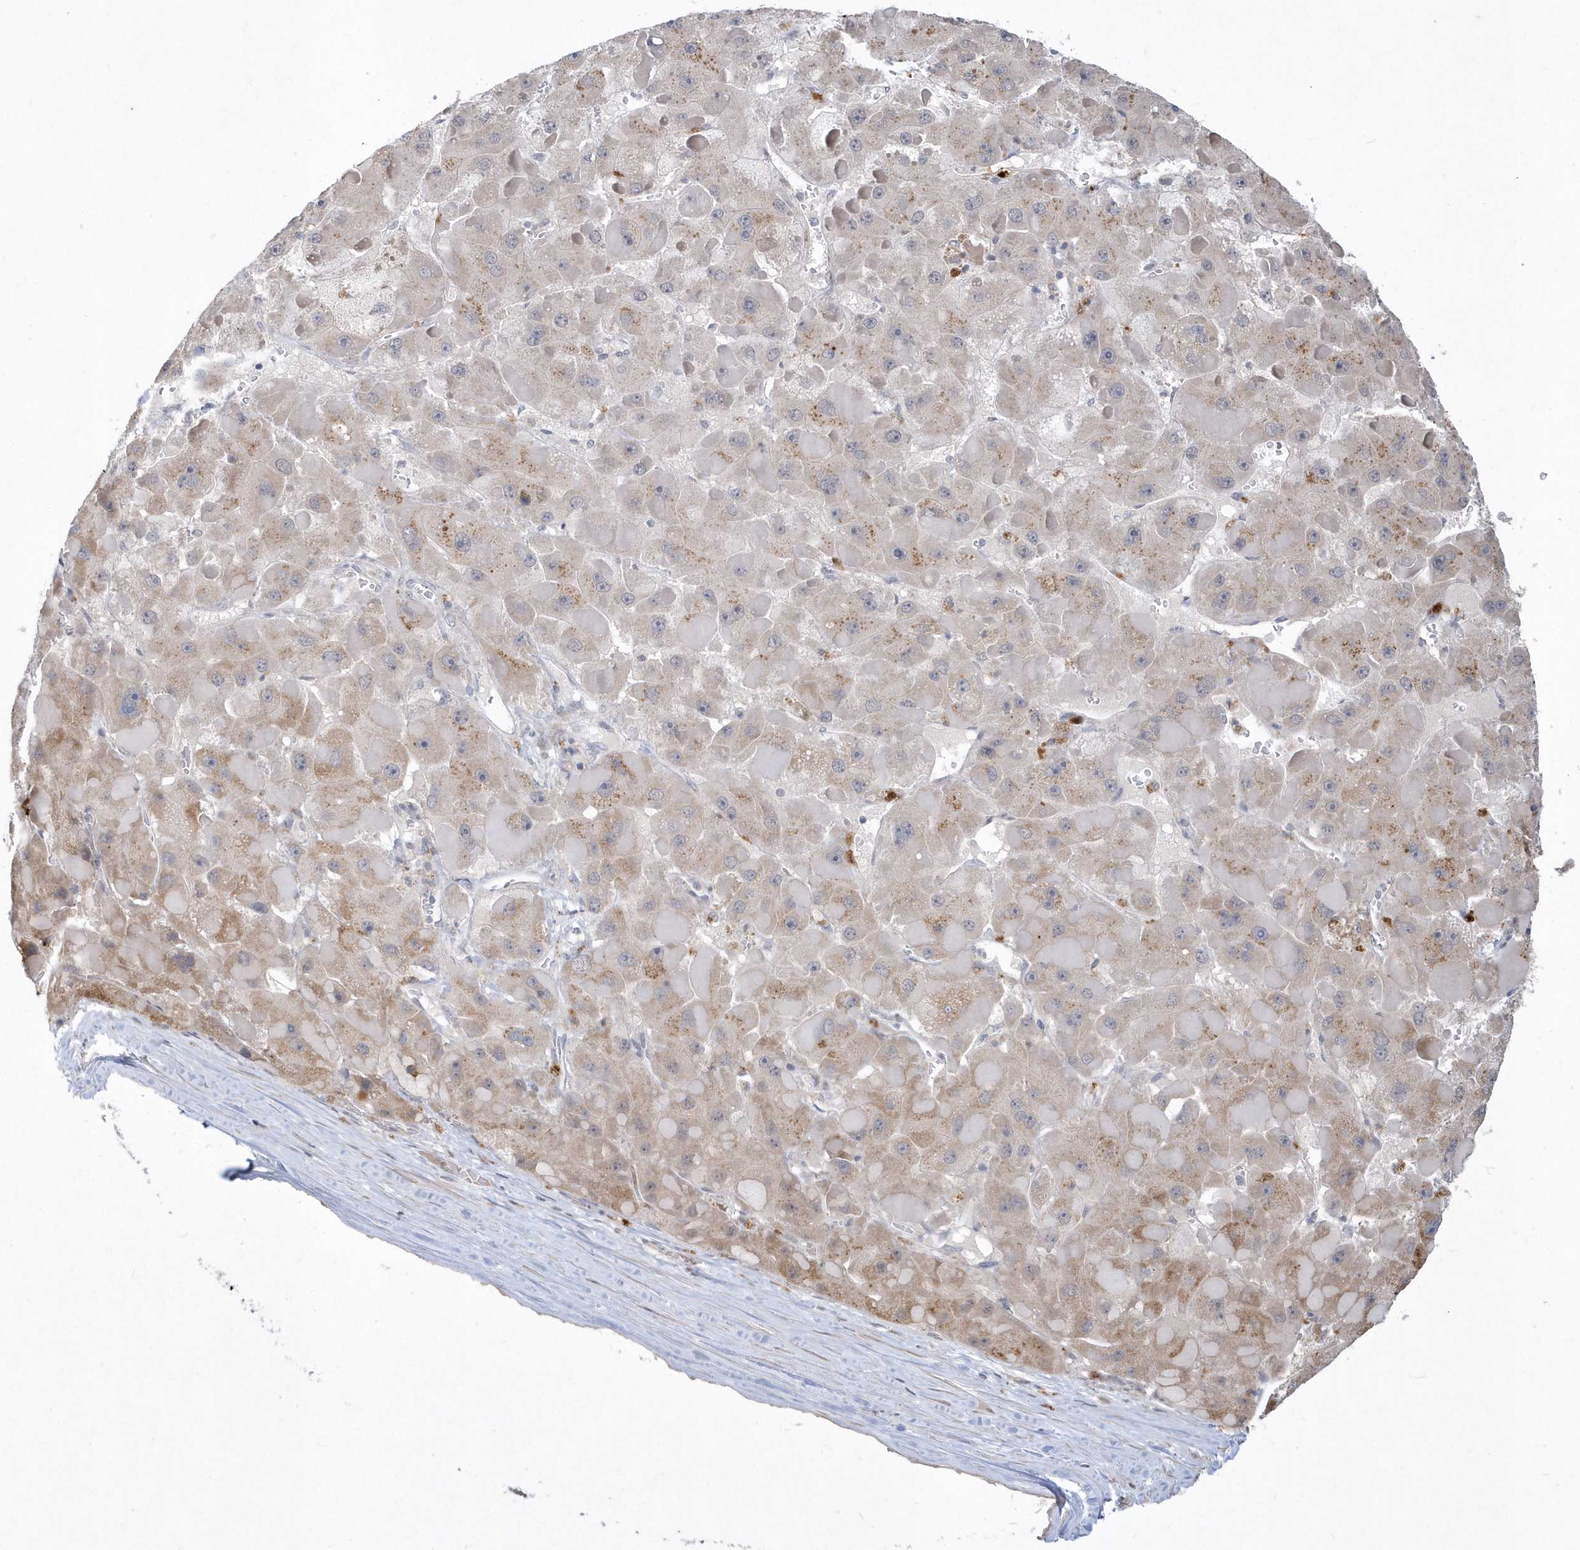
{"staining": {"intensity": "weak", "quantity": "25%-75%", "location": "cytoplasmic/membranous"}, "tissue": "liver cancer", "cell_type": "Tumor cells", "image_type": "cancer", "snomed": [{"axis": "morphology", "description": "Carcinoma, Hepatocellular, NOS"}, {"axis": "topography", "description": "Liver"}], "caption": "This photomicrograph reveals liver cancer (hepatocellular carcinoma) stained with IHC to label a protein in brown. The cytoplasmic/membranous of tumor cells show weak positivity for the protein. Nuclei are counter-stained blue.", "gene": "TSPEAR", "patient": {"sex": "female", "age": 73}}